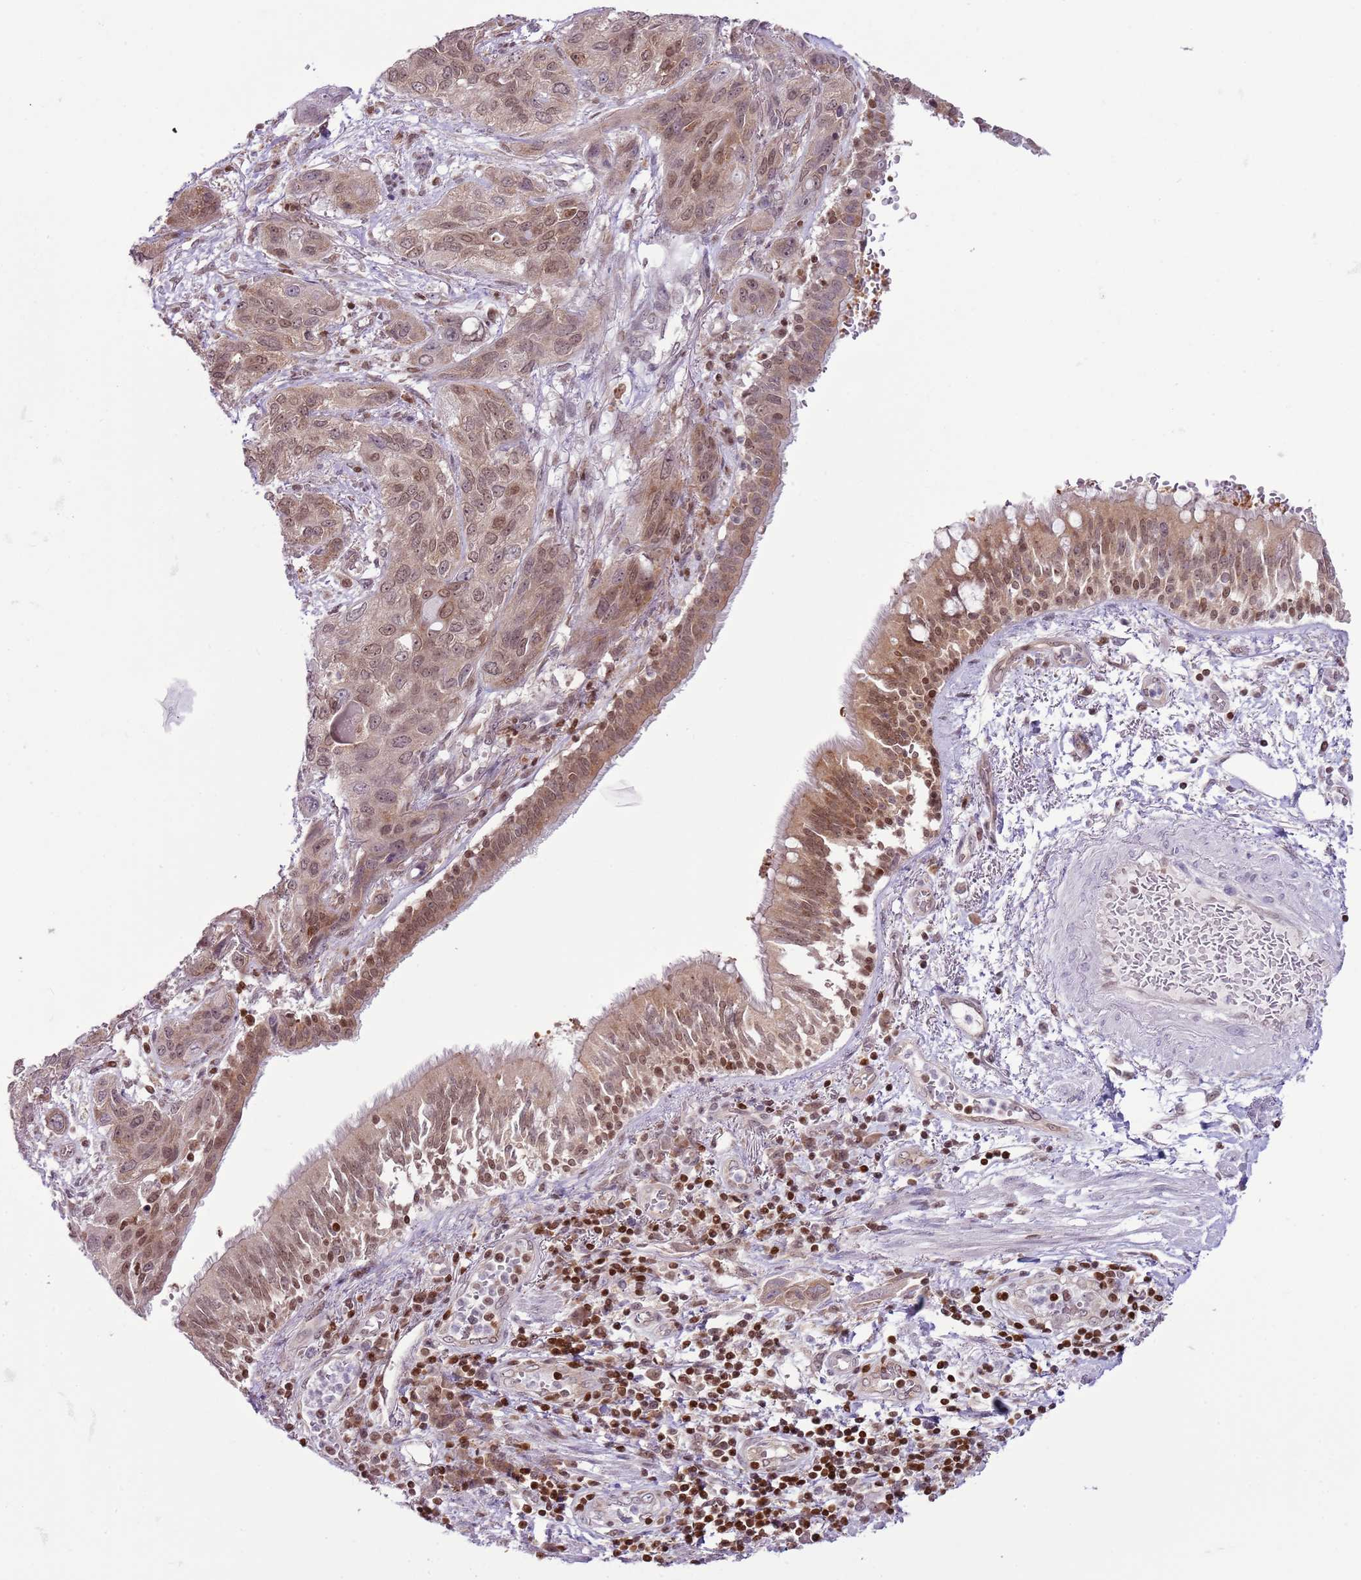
{"staining": {"intensity": "moderate", "quantity": ">75%", "location": "nuclear"}, "tissue": "lung cancer", "cell_type": "Tumor cells", "image_type": "cancer", "snomed": [{"axis": "morphology", "description": "Squamous cell carcinoma, NOS"}, {"axis": "topography", "description": "Lung"}], "caption": "A medium amount of moderate nuclear staining is seen in about >75% of tumor cells in lung squamous cell carcinoma tissue. Immunohistochemistry stains the protein of interest in brown and the nuclei are stained blue.", "gene": "SELENOH", "patient": {"sex": "female", "age": 70}}